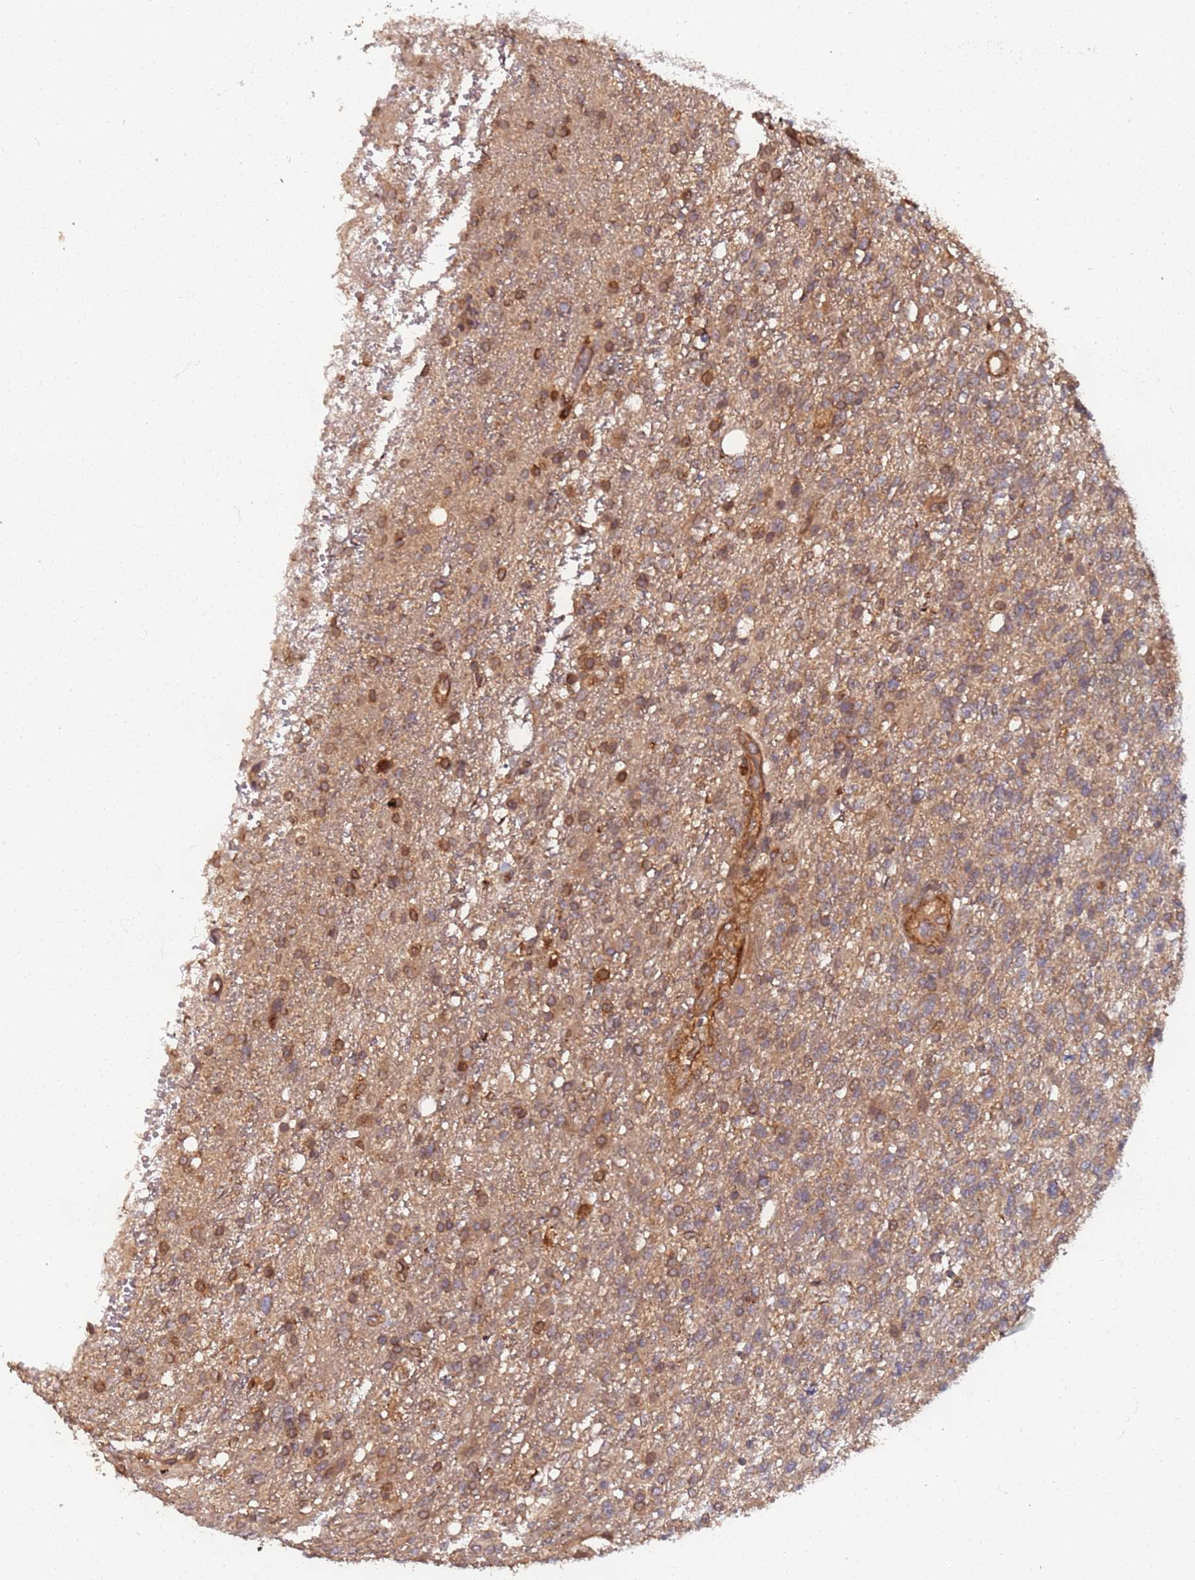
{"staining": {"intensity": "moderate", "quantity": "<25%", "location": "nuclear"}, "tissue": "glioma", "cell_type": "Tumor cells", "image_type": "cancer", "snomed": [{"axis": "morphology", "description": "Glioma, malignant, High grade"}, {"axis": "topography", "description": "Brain"}], "caption": "Immunohistochemical staining of glioma reveals moderate nuclear protein positivity in approximately <25% of tumor cells.", "gene": "SDCCAG8", "patient": {"sex": "male", "age": 56}}